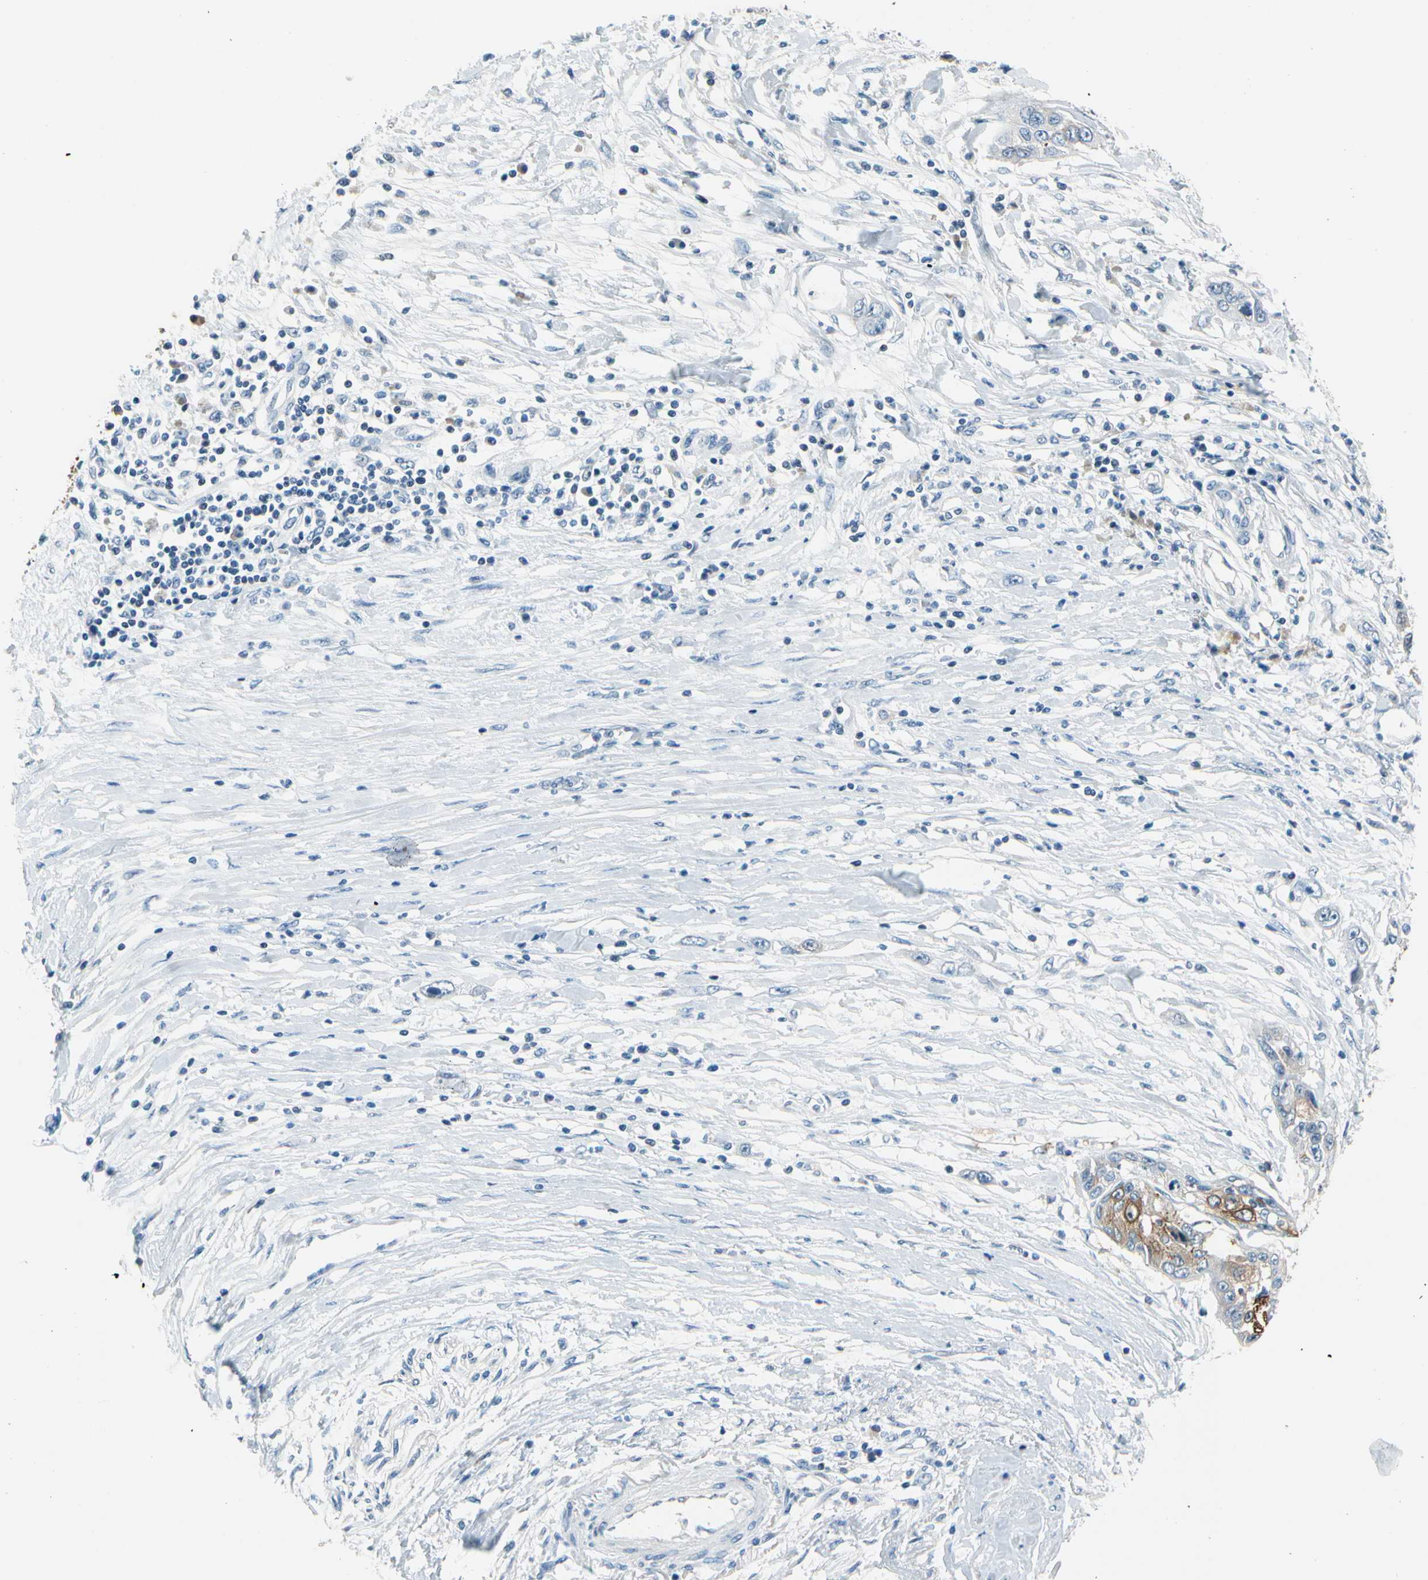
{"staining": {"intensity": "moderate", "quantity": "25%-75%", "location": "cytoplasmic/membranous"}, "tissue": "pancreatic cancer", "cell_type": "Tumor cells", "image_type": "cancer", "snomed": [{"axis": "morphology", "description": "Adenocarcinoma, NOS"}, {"axis": "topography", "description": "Pancreas"}], "caption": "Protein positivity by immunohistochemistry displays moderate cytoplasmic/membranous positivity in about 25%-75% of tumor cells in pancreatic adenocarcinoma.", "gene": "STK40", "patient": {"sex": "female", "age": 70}}